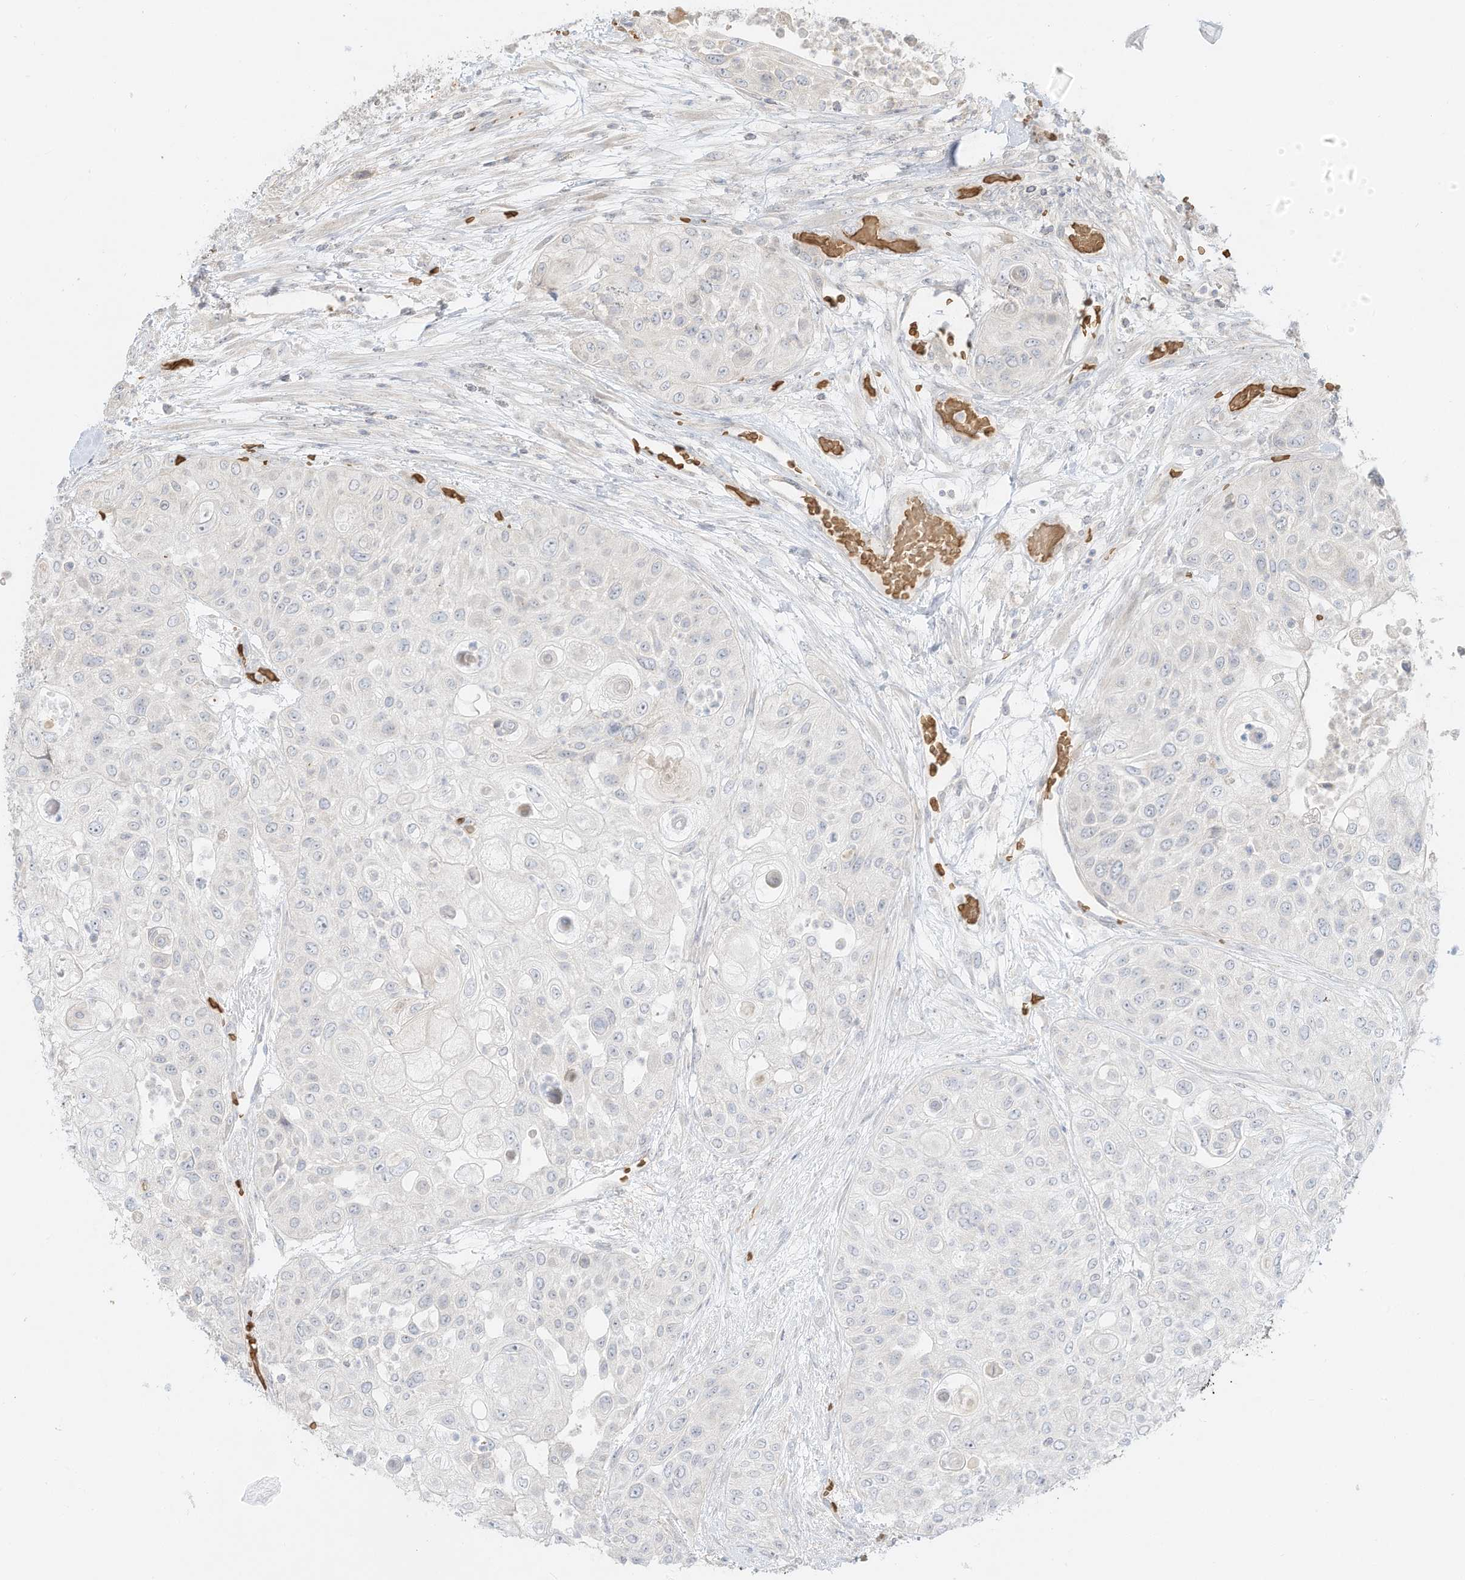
{"staining": {"intensity": "negative", "quantity": "none", "location": "none"}, "tissue": "urothelial cancer", "cell_type": "Tumor cells", "image_type": "cancer", "snomed": [{"axis": "morphology", "description": "Urothelial carcinoma, High grade"}, {"axis": "topography", "description": "Urinary bladder"}], "caption": "DAB (3,3'-diaminobenzidine) immunohistochemical staining of urothelial carcinoma (high-grade) exhibits no significant expression in tumor cells.", "gene": "OFD1", "patient": {"sex": "female", "age": 79}}